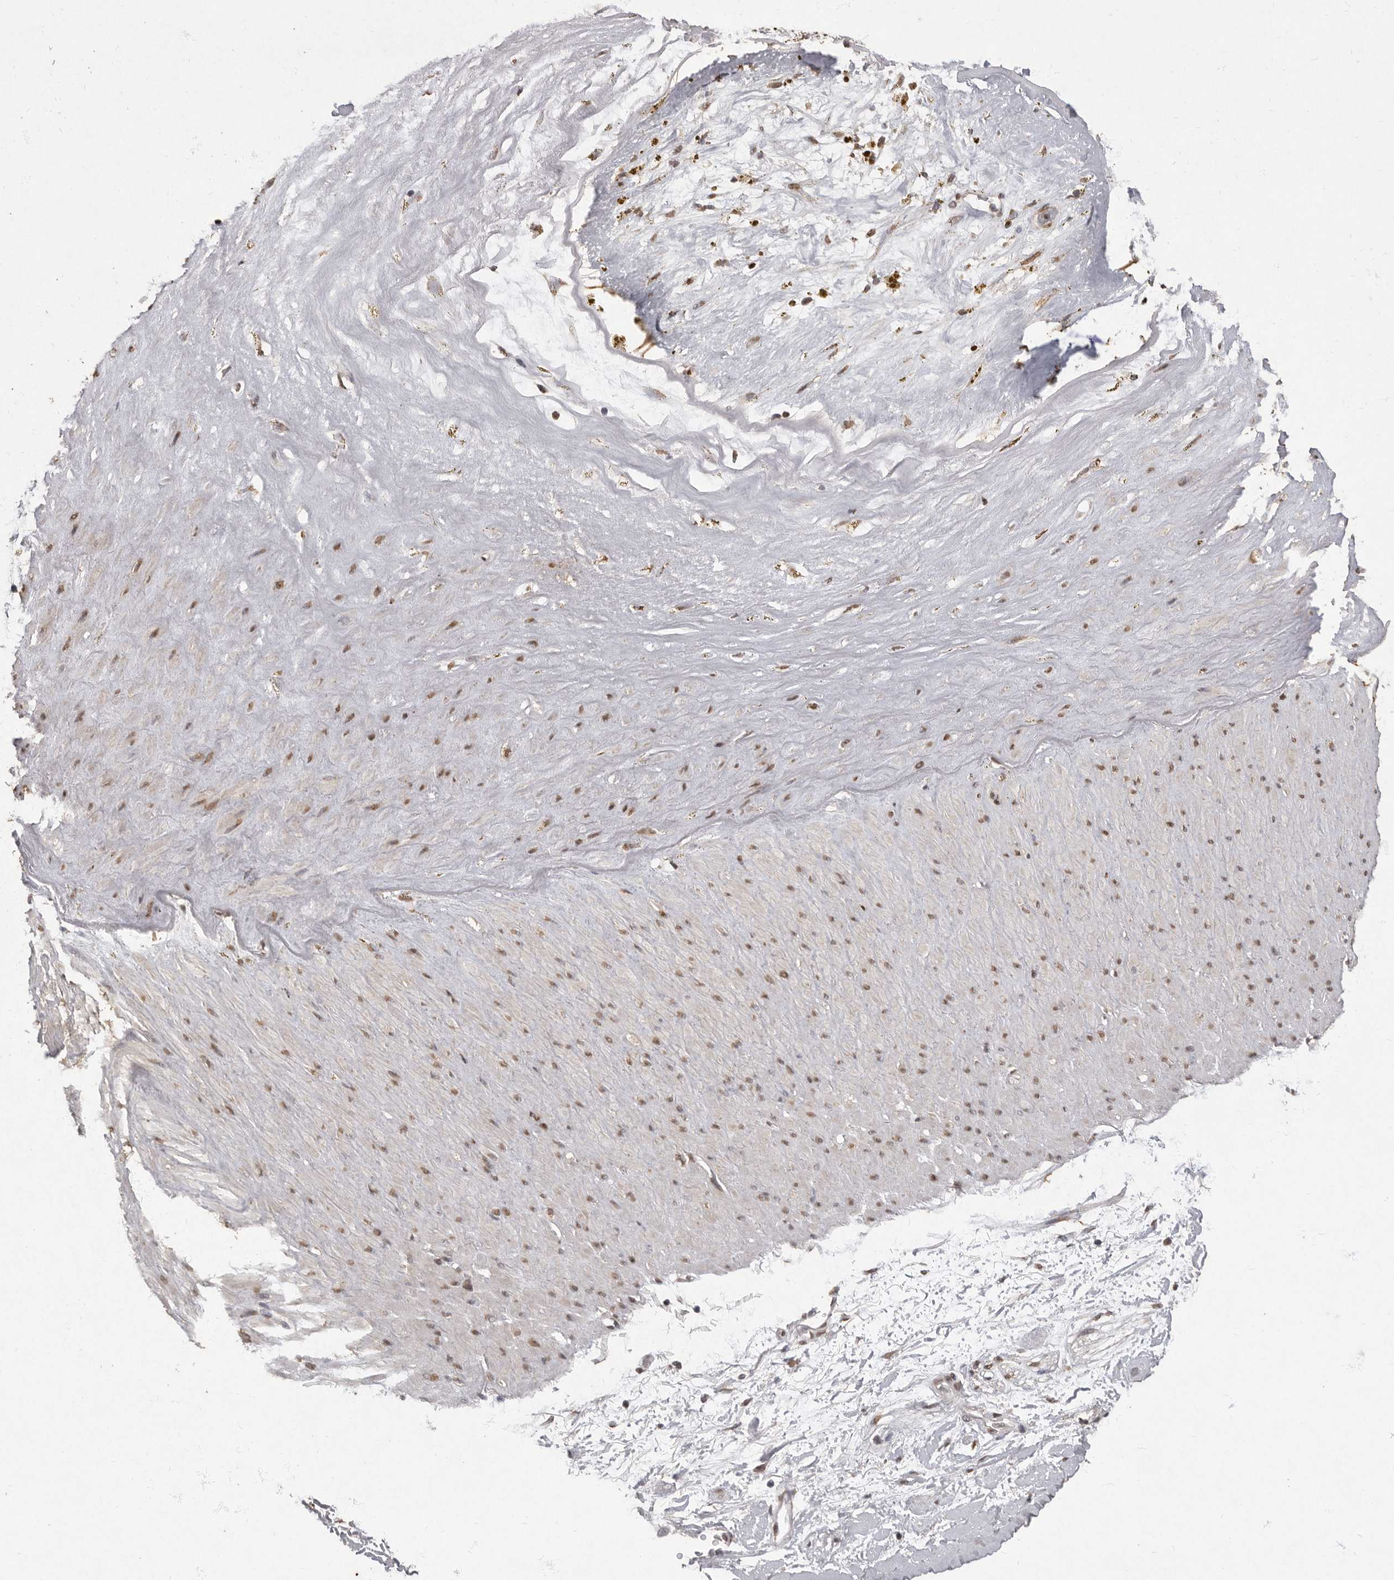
{"staining": {"intensity": "weak", "quantity": ">75%", "location": "nuclear"}, "tissue": "adipose tissue", "cell_type": "Adipocytes", "image_type": "normal", "snomed": [{"axis": "morphology", "description": "Normal tissue, NOS"}, {"axis": "topography", "description": "Soft tissue"}], "caption": "Weak nuclear staining for a protein is seen in about >75% of adipocytes of unremarkable adipose tissue using IHC.", "gene": "NBL1", "patient": {"sex": "male", "age": 72}}